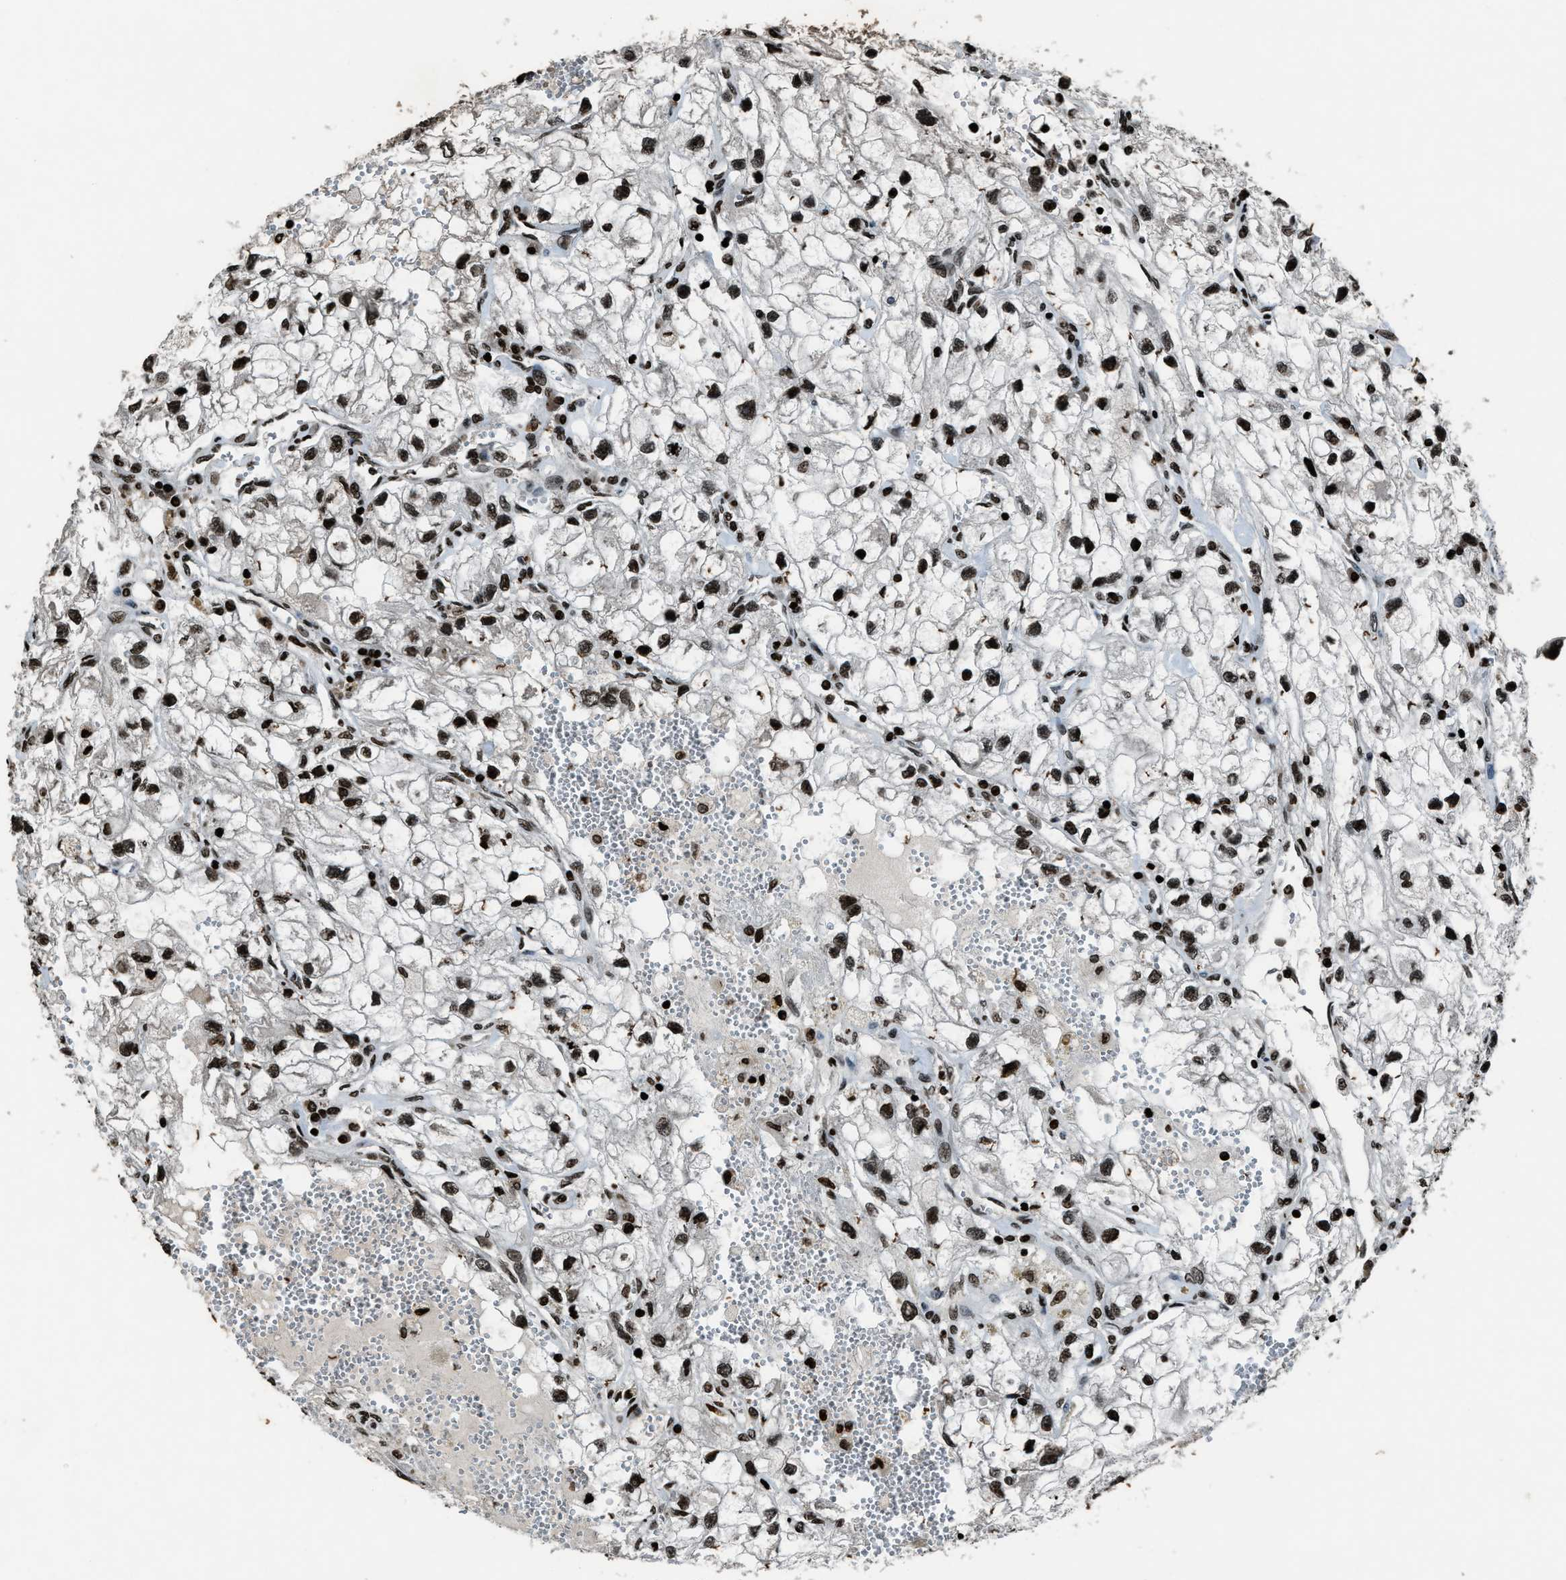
{"staining": {"intensity": "strong", "quantity": ">75%", "location": "nuclear"}, "tissue": "renal cancer", "cell_type": "Tumor cells", "image_type": "cancer", "snomed": [{"axis": "morphology", "description": "Adenocarcinoma, NOS"}, {"axis": "topography", "description": "Kidney"}], "caption": "The micrograph shows staining of renal cancer (adenocarcinoma), revealing strong nuclear protein staining (brown color) within tumor cells. (Brightfield microscopy of DAB IHC at high magnification).", "gene": "H4C1", "patient": {"sex": "female", "age": 70}}